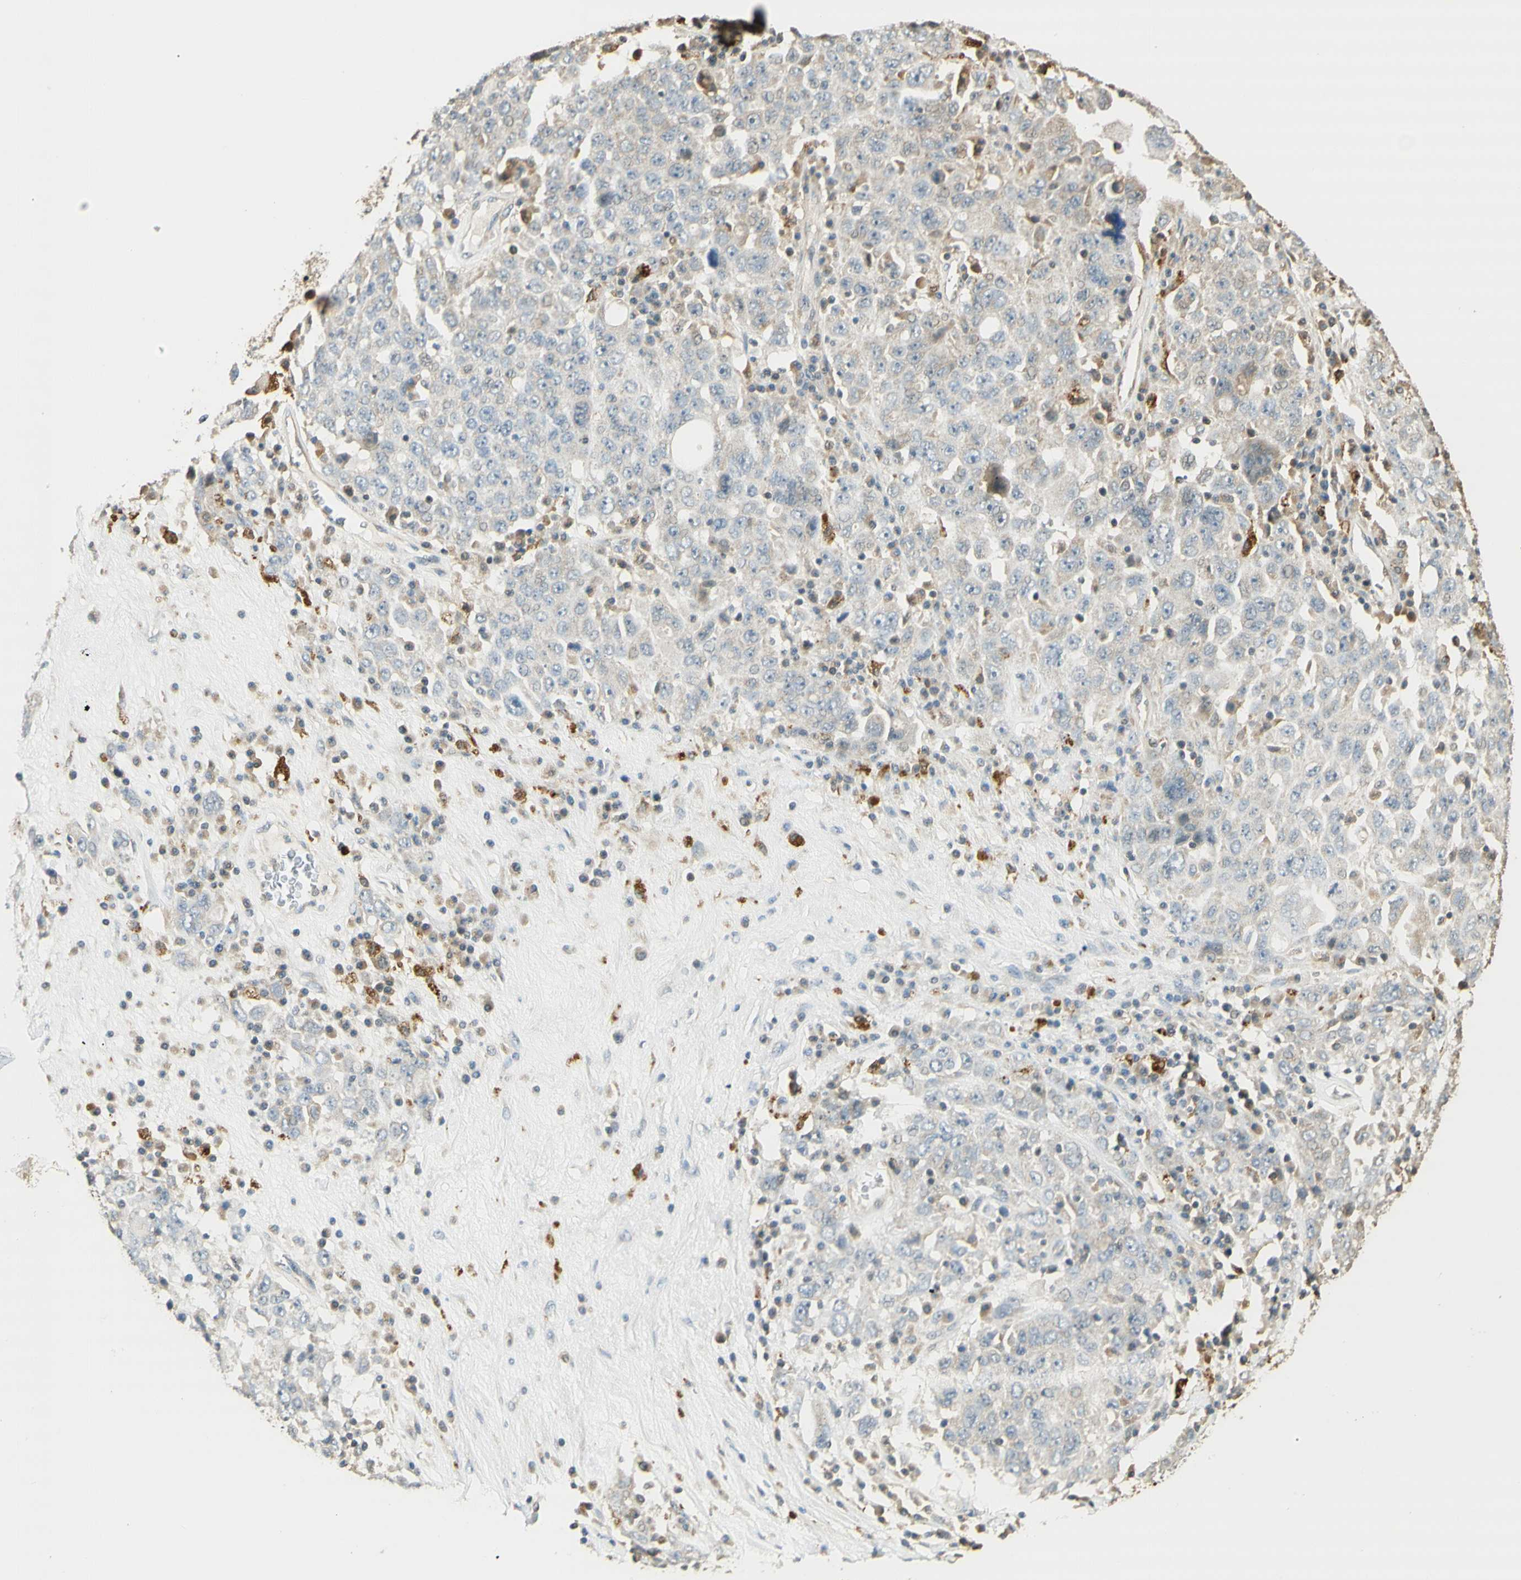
{"staining": {"intensity": "strong", "quantity": "<25%", "location": "cytoplasmic/membranous"}, "tissue": "ovarian cancer", "cell_type": "Tumor cells", "image_type": "cancer", "snomed": [{"axis": "morphology", "description": "Carcinoma, endometroid"}, {"axis": "topography", "description": "Ovary"}], "caption": "IHC photomicrograph of human ovarian endometroid carcinoma stained for a protein (brown), which exhibits medium levels of strong cytoplasmic/membranous staining in approximately <25% of tumor cells.", "gene": "AGER", "patient": {"sex": "female", "age": 62}}